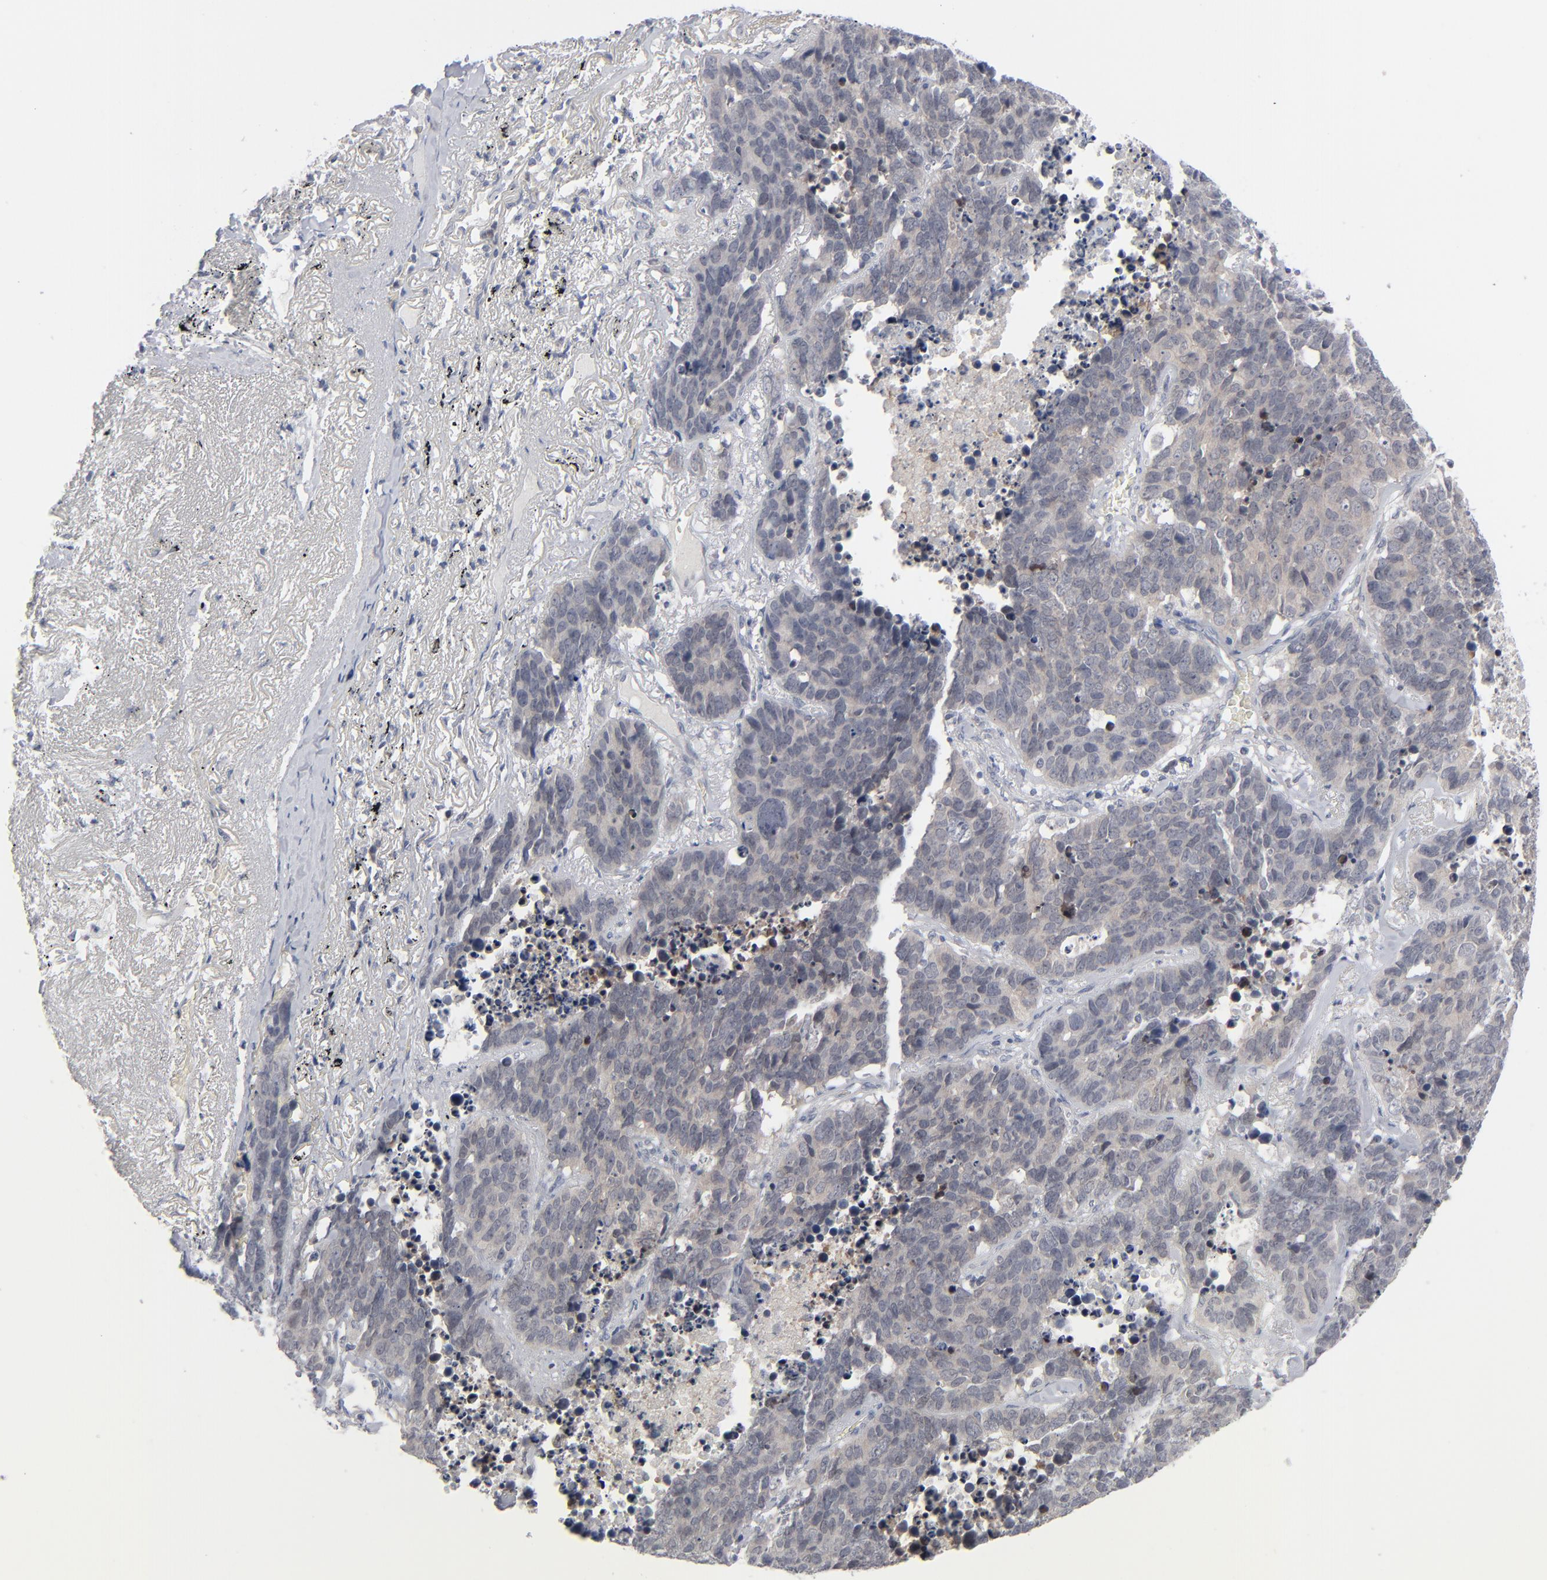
{"staining": {"intensity": "negative", "quantity": "none", "location": "none"}, "tissue": "lung cancer", "cell_type": "Tumor cells", "image_type": "cancer", "snomed": [{"axis": "morphology", "description": "Carcinoid, malignant, NOS"}, {"axis": "topography", "description": "Lung"}], "caption": "Tumor cells show no significant positivity in lung malignant carcinoid.", "gene": "POF1B", "patient": {"sex": "male", "age": 60}}